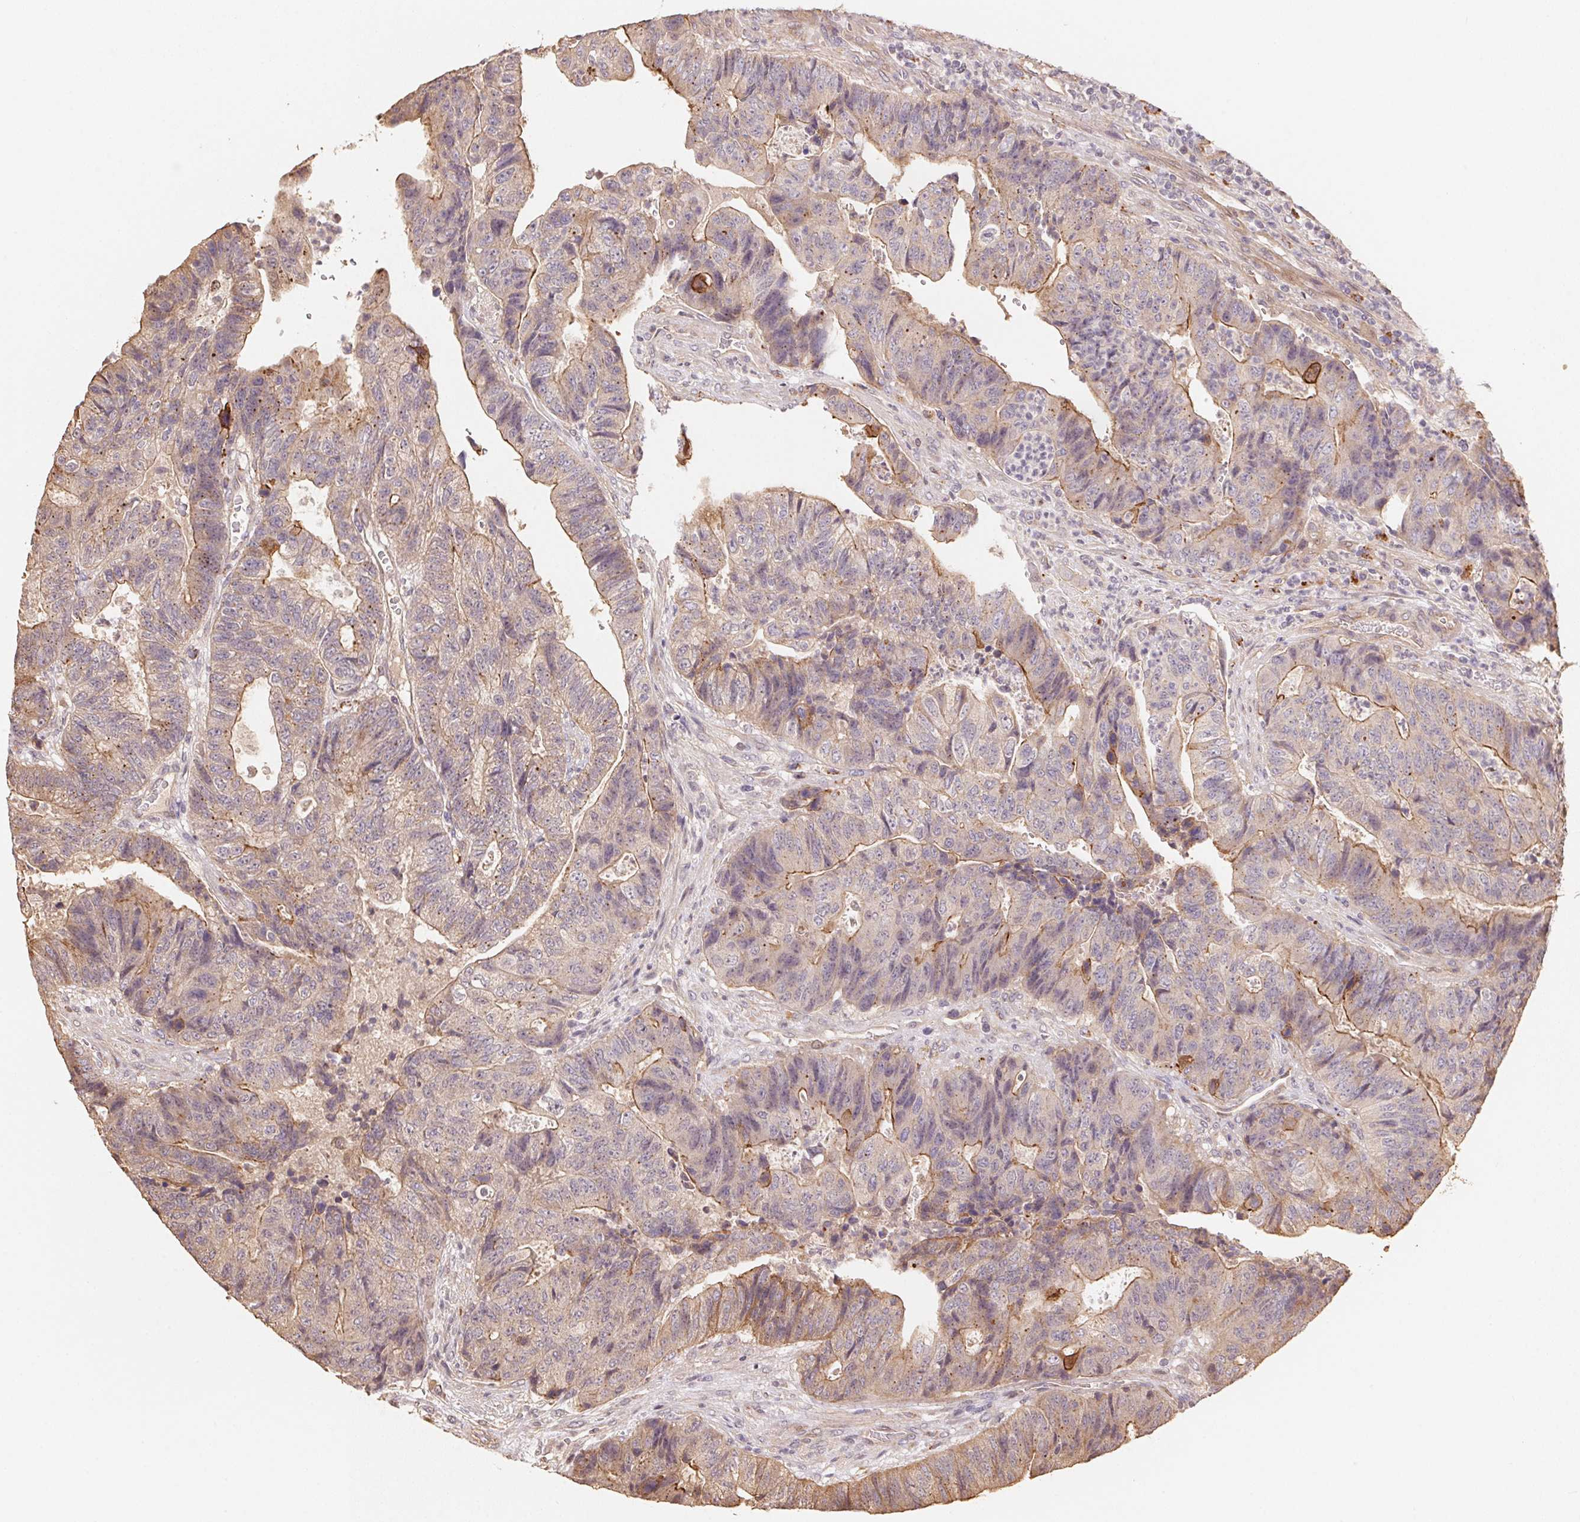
{"staining": {"intensity": "moderate", "quantity": "25%-75%", "location": "cytoplasmic/membranous"}, "tissue": "colorectal cancer", "cell_type": "Tumor cells", "image_type": "cancer", "snomed": [{"axis": "morphology", "description": "Normal tissue, NOS"}, {"axis": "morphology", "description": "Adenocarcinoma, NOS"}, {"axis": "topography", "description": "Colon"}], "caption": "Protein expression by immunohistochemistry (IHC) exhibits moderate cytoplasmic/membranous expression in approximately 25%-75% of tumor cells in colorectal adenocarcinoma. Nuclei are stained in blue.", "gene": "TMEM222", "patient": {"sex": "female", "age": 48}}